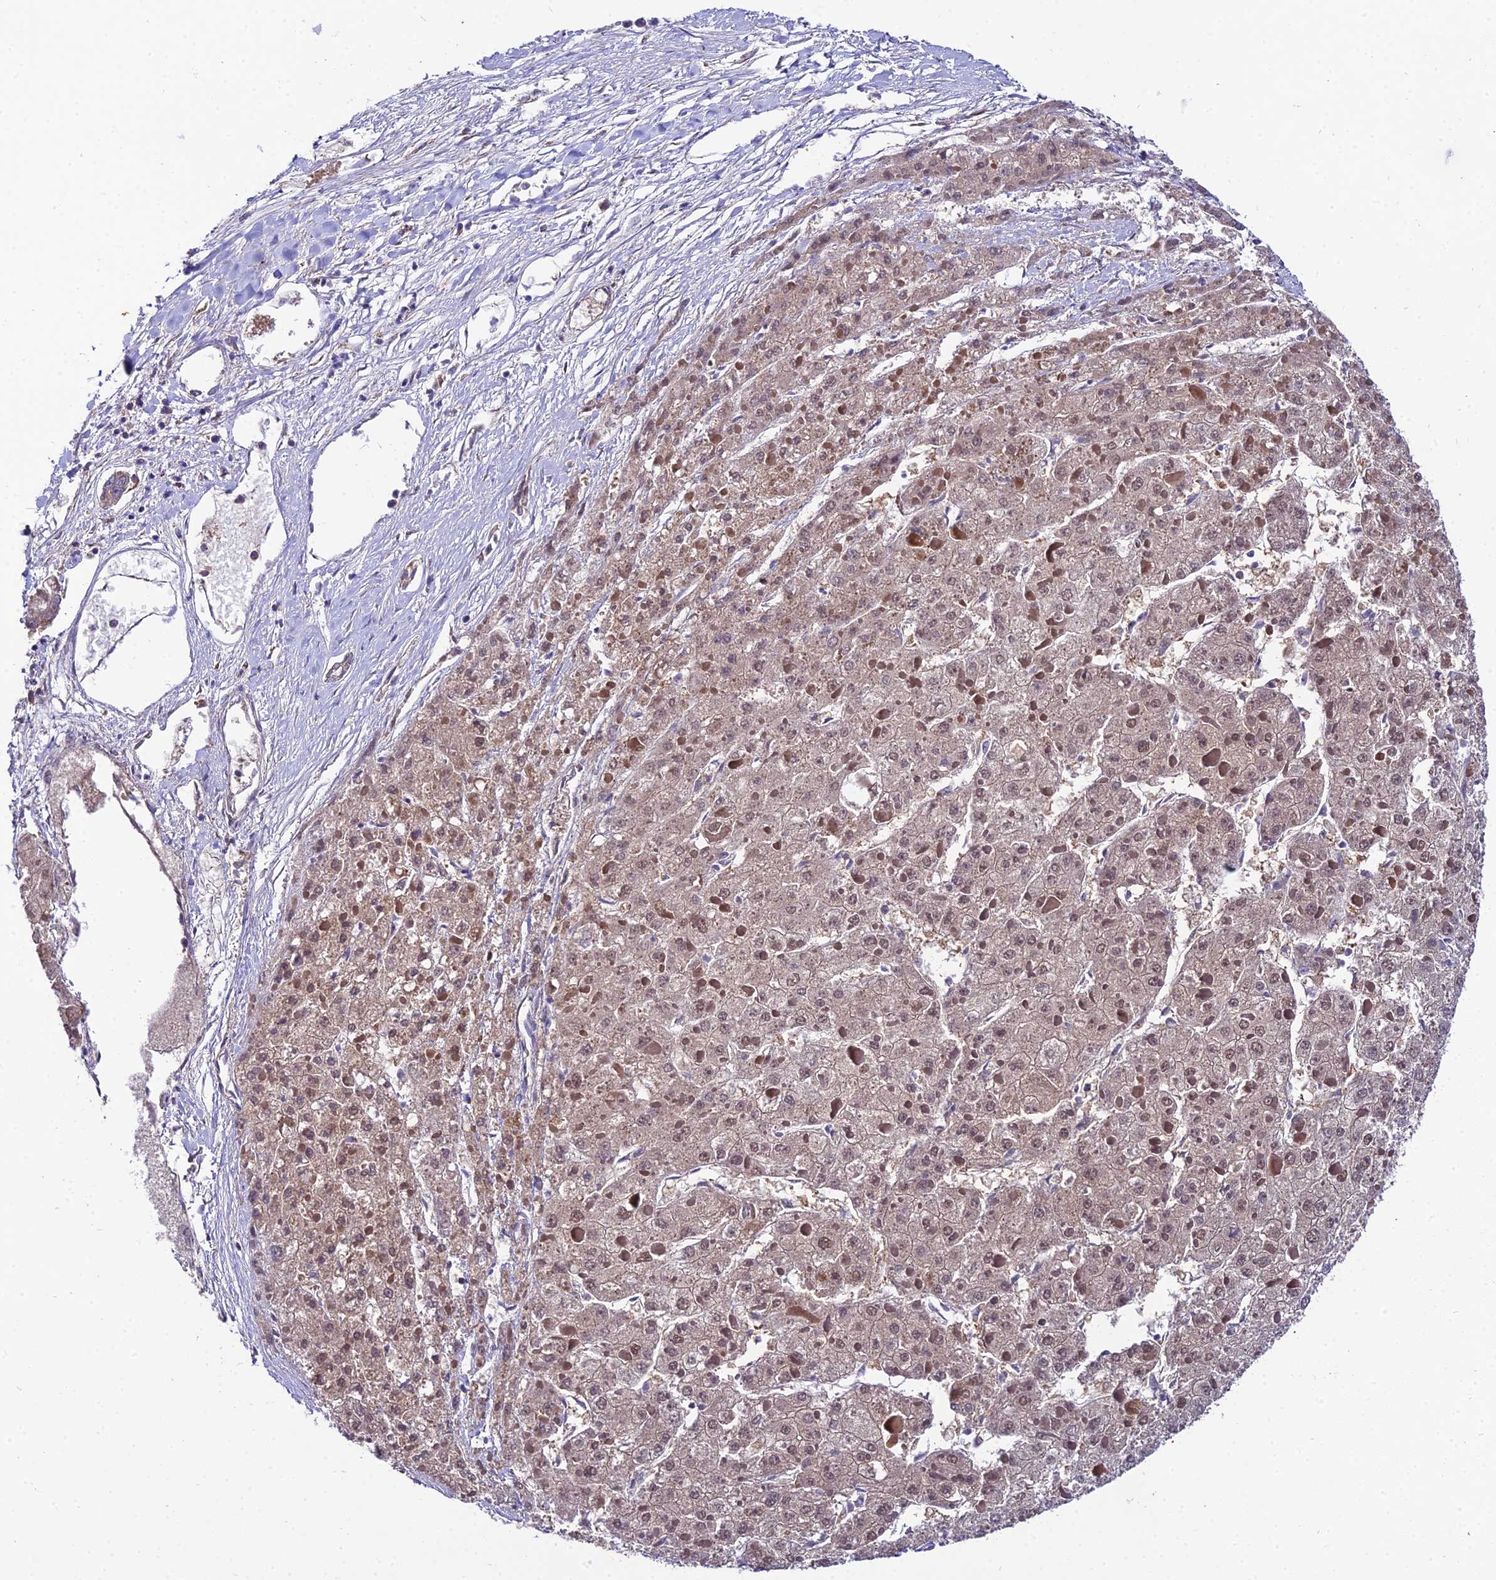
{"staining": {"intensity": "strong", "quantity": ">75%", "location": "cytoplasmic/membranous,nuclear"}, "tissue": "liver cancer", "cell_type": "Tumor cells", "image_type": "cancer", "snomed": [{"axis": "morphology", "description": "Carcinoma, Hepatocellular, NOS"}, {"axis": "topography", "description": "Liver"}], "caption": "This is a histology image of IHC staining of liver cancer (hepatocellular carcinoma), which shows strong positivity in the cytoplasmic/membranous and nuclear of tumor cells.", "gene": "PSMD2", "patient": {"sex": "female", "age": 73}}